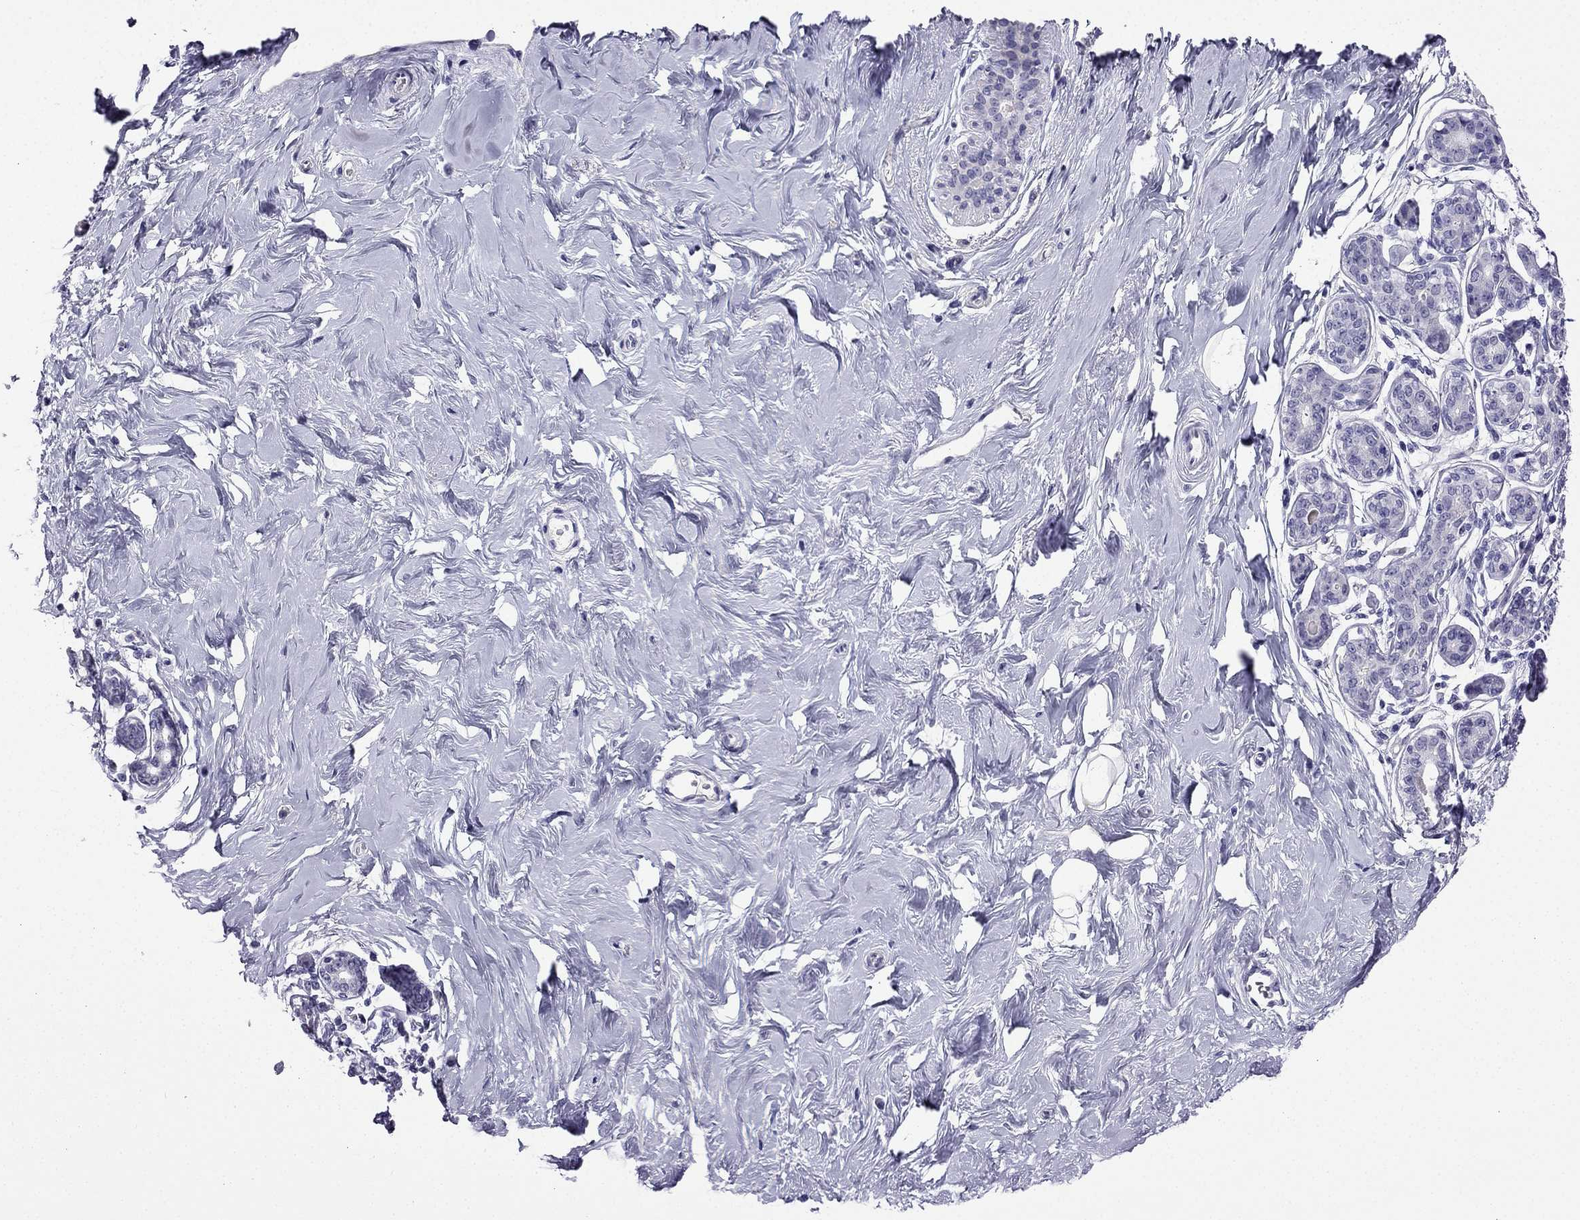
{"staining": {"intensity": "negative", "quantity": "none", "location": "none"}, "tissue": "breast", "cell_type": "Glandular cells", "image_type": "normal", "snomed": [{"axis": "morphology", "description": "Normal tissue, NOS"}, {"axis": "topography", "description": "Skin"}, {"axis": "topography", "description": "Breast"}], "caption": "IHC of benign human breast reveals no positivity in glandular cells. (IHC, brightfield microscopy, high magnification).", "gene": "KCNJ10", "patient": {"sex": "female", "age": 43}}